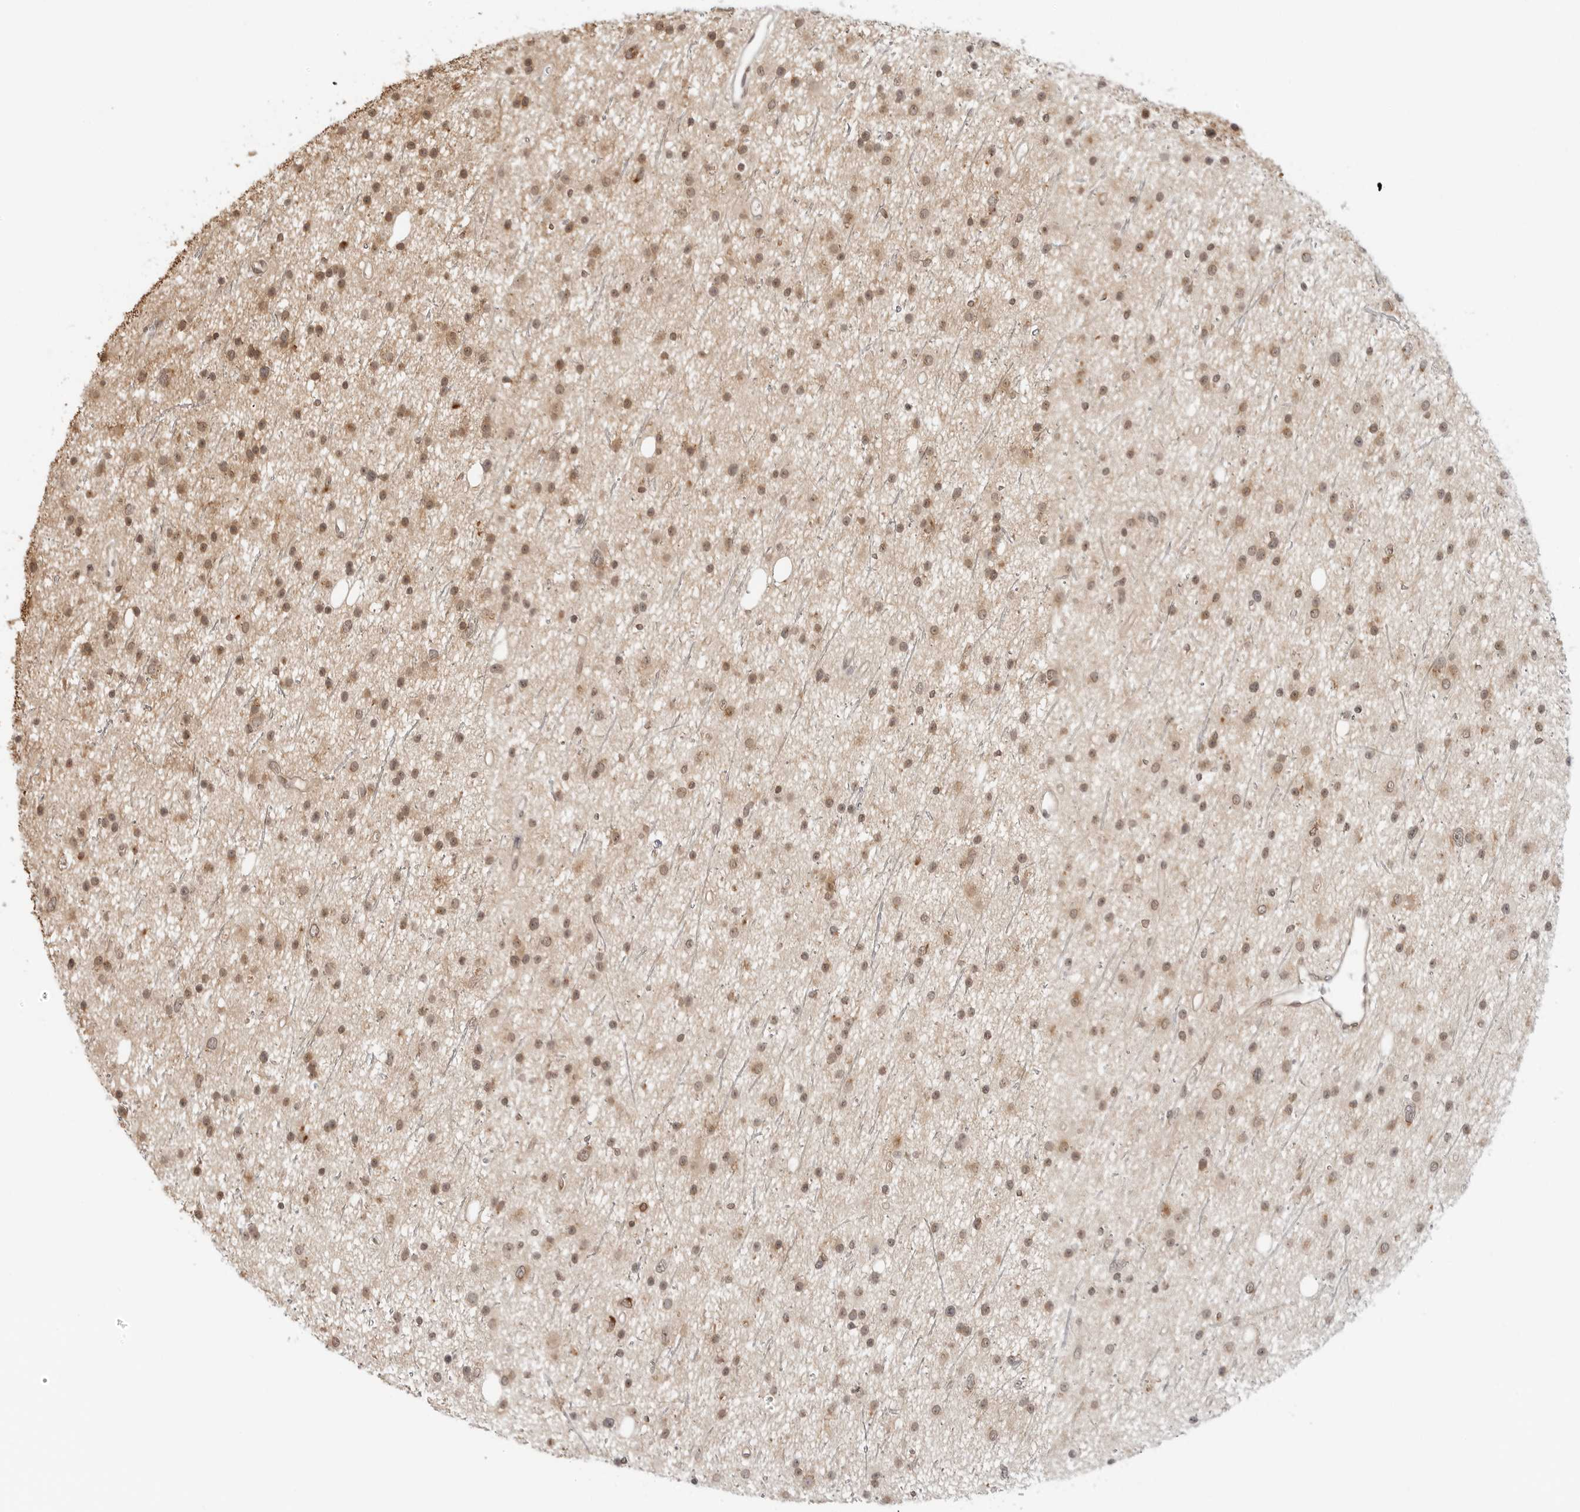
{"staining": {"intensity": "moderate", "quantity": ">75%", "location": "cytoplasmic/membranous,nuclear"}, "tissue": "glioma", "cell_type": "Tumor cells", "image_type": "cancer", "snomed": [{"axis": "morphology", "description": "Glioma, malignant, Low grade"}, {"axis": "topography", "description": "Cerebral cortex"}], "caption": "The histopathology image reveals a brown stain indicating the presence of a protein in the cytoplasmic/membranous and nuclear of tumor cells in malignant low-grade glioma.", "gene": "POLR3GL", "patient": {"sex": "female", "age": 39}}